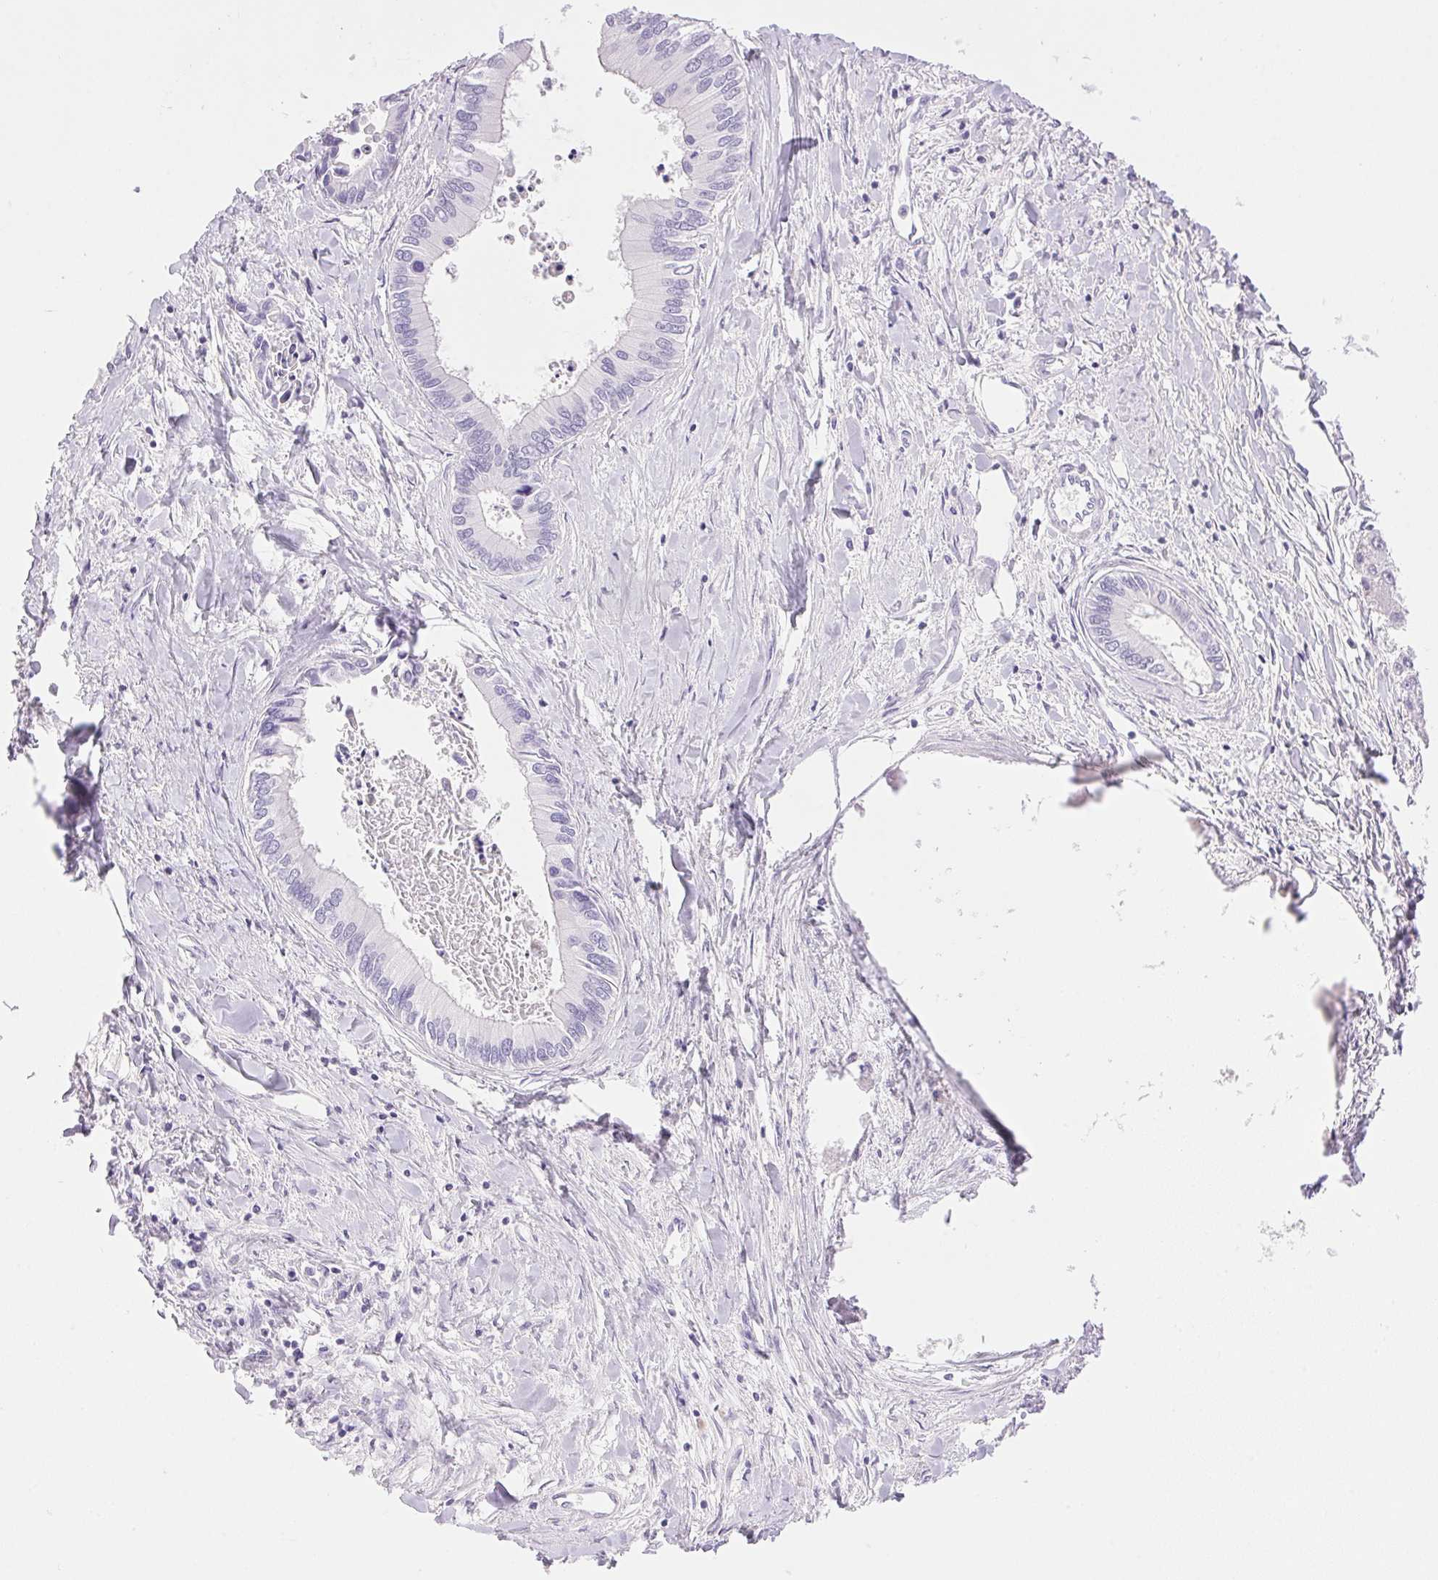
{"staining": {"intensity": "negative", "quantity": "none", "location": "none"}, "tissue": "liver cancer", "cell_type": "Tumor cells", "image_type": "cancer", "snomed": [{"axis": "morphology", "description": "Cholangiocarcinoma"}, {"axis": "topography", "description": "Liver"}], "caption": "High power microscopy photomicrograph of an IHC histopathology image of liver cancer (cholangiocarcinoma), revealing no significant positivity in tumor cells.", "gene": "ATP6V0A4", "patient": {"sex": "male", "age": 66}}